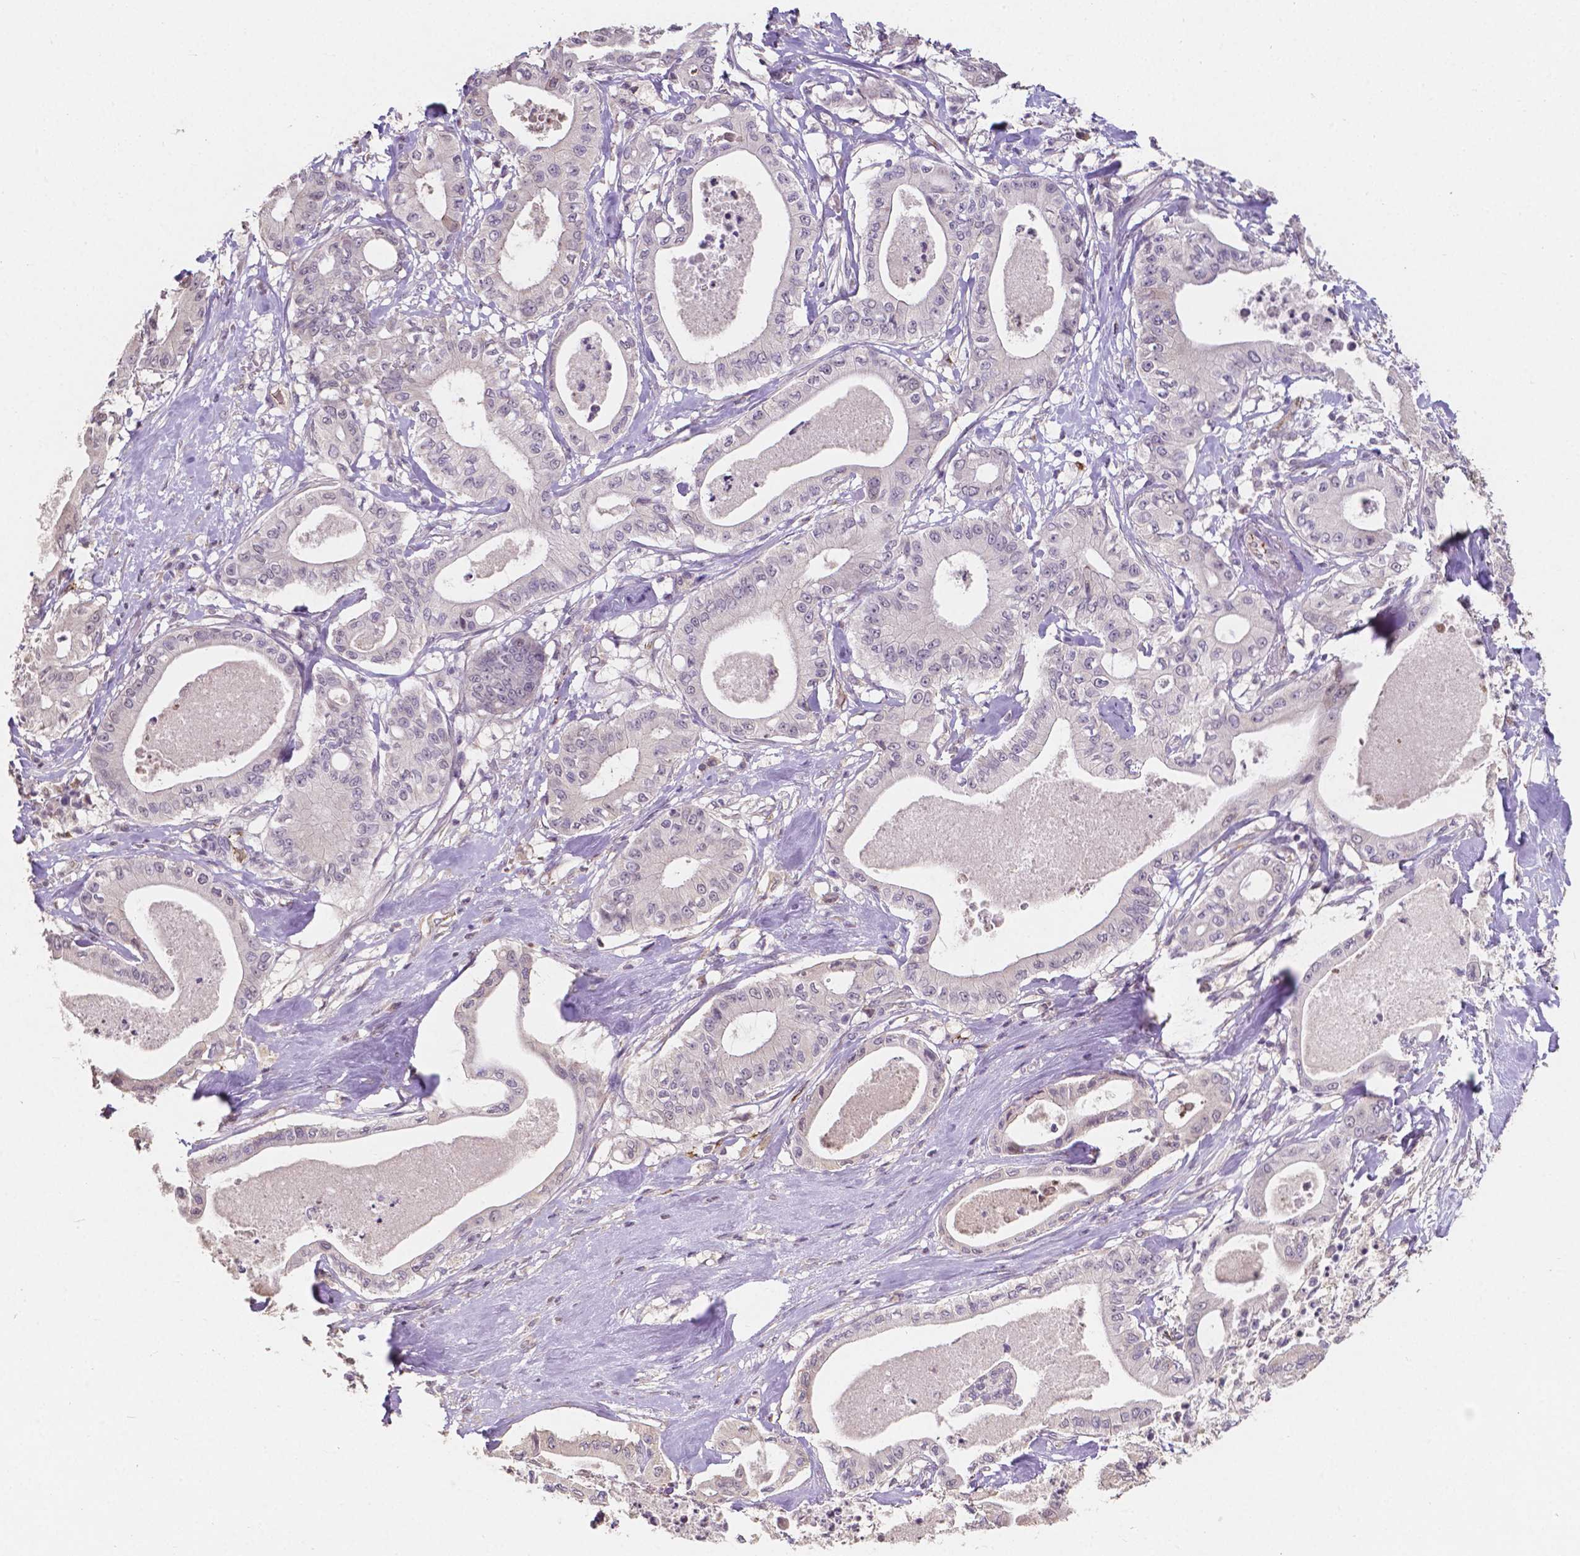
{"staining": {"intensity": "negative", "quantity": "none", "location": "none"}, "tissue": "pancreatic cancer", "cell_type": "Tumor cells", "image_type": "cancer", "snomed": [{"axis": "morphology", "description": "Adenocarcinoma, NOS"}, {"axis": "topography", "description": "Pancreas"}], "caption": "This is an immunohistochemistry micrograph of pancreatic cancer (adenocarcinoma). There is no expression in tumor cells.", "gene": "ELAVL2", "patient": {"sex": "male", "age": 71}}